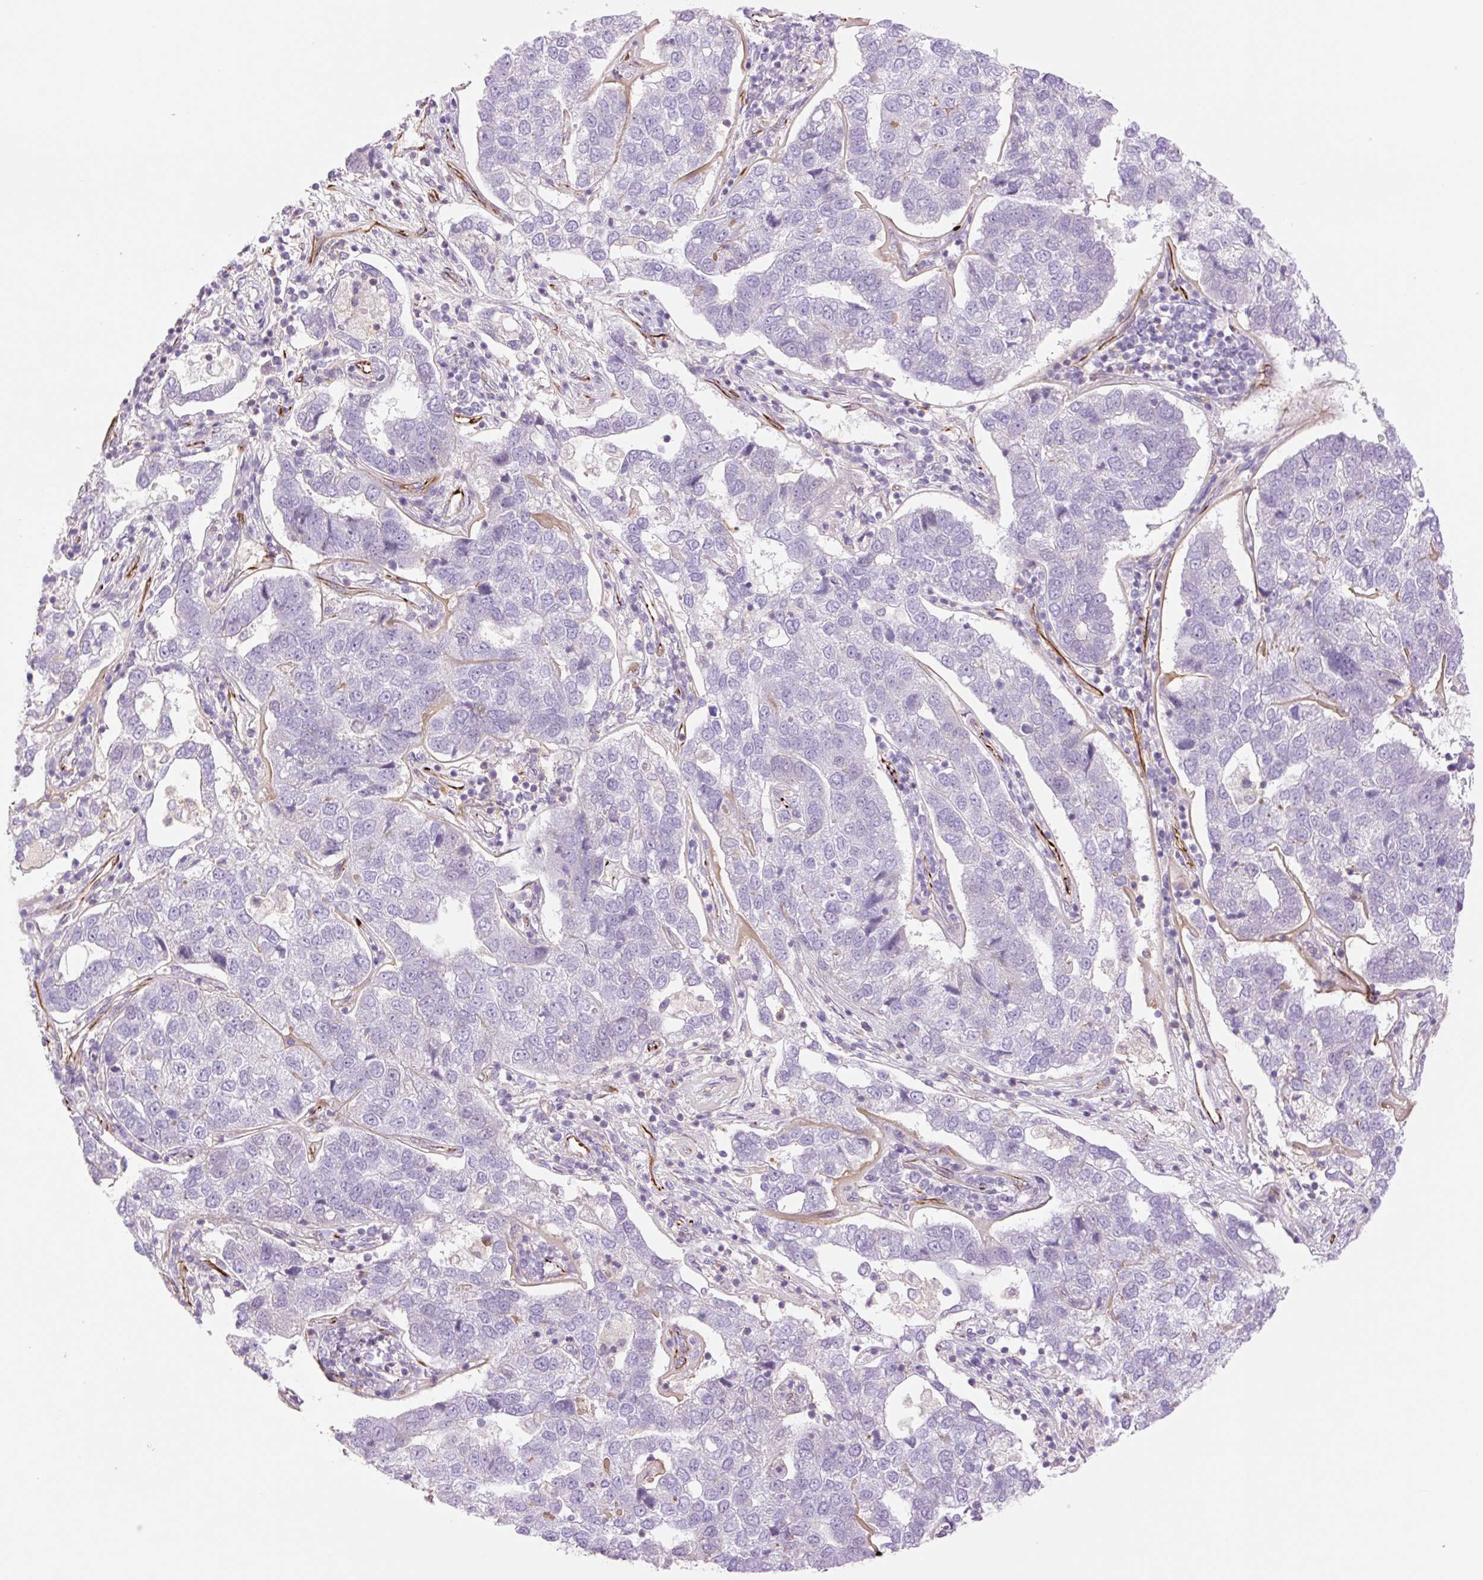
{"staining": {"intensity": "negative", "quantity": "none", "location": "none"}, "tissue": "pancreatic cancer", "cell_type": "Tumor cells", "image_type": "cancer", "snomed": [{"axis": "morphology", "description": "Adenocarcinoma, NOS"}, {"axis": "topography", "description": "Pancreas"}], "caption": "Immunohistochemical staining of pancreatic adenocarcinoma displays no significant staining in tumor cells.", "gene": "ZFYVE21", "patient": {"sex": "female", "age": 61}}